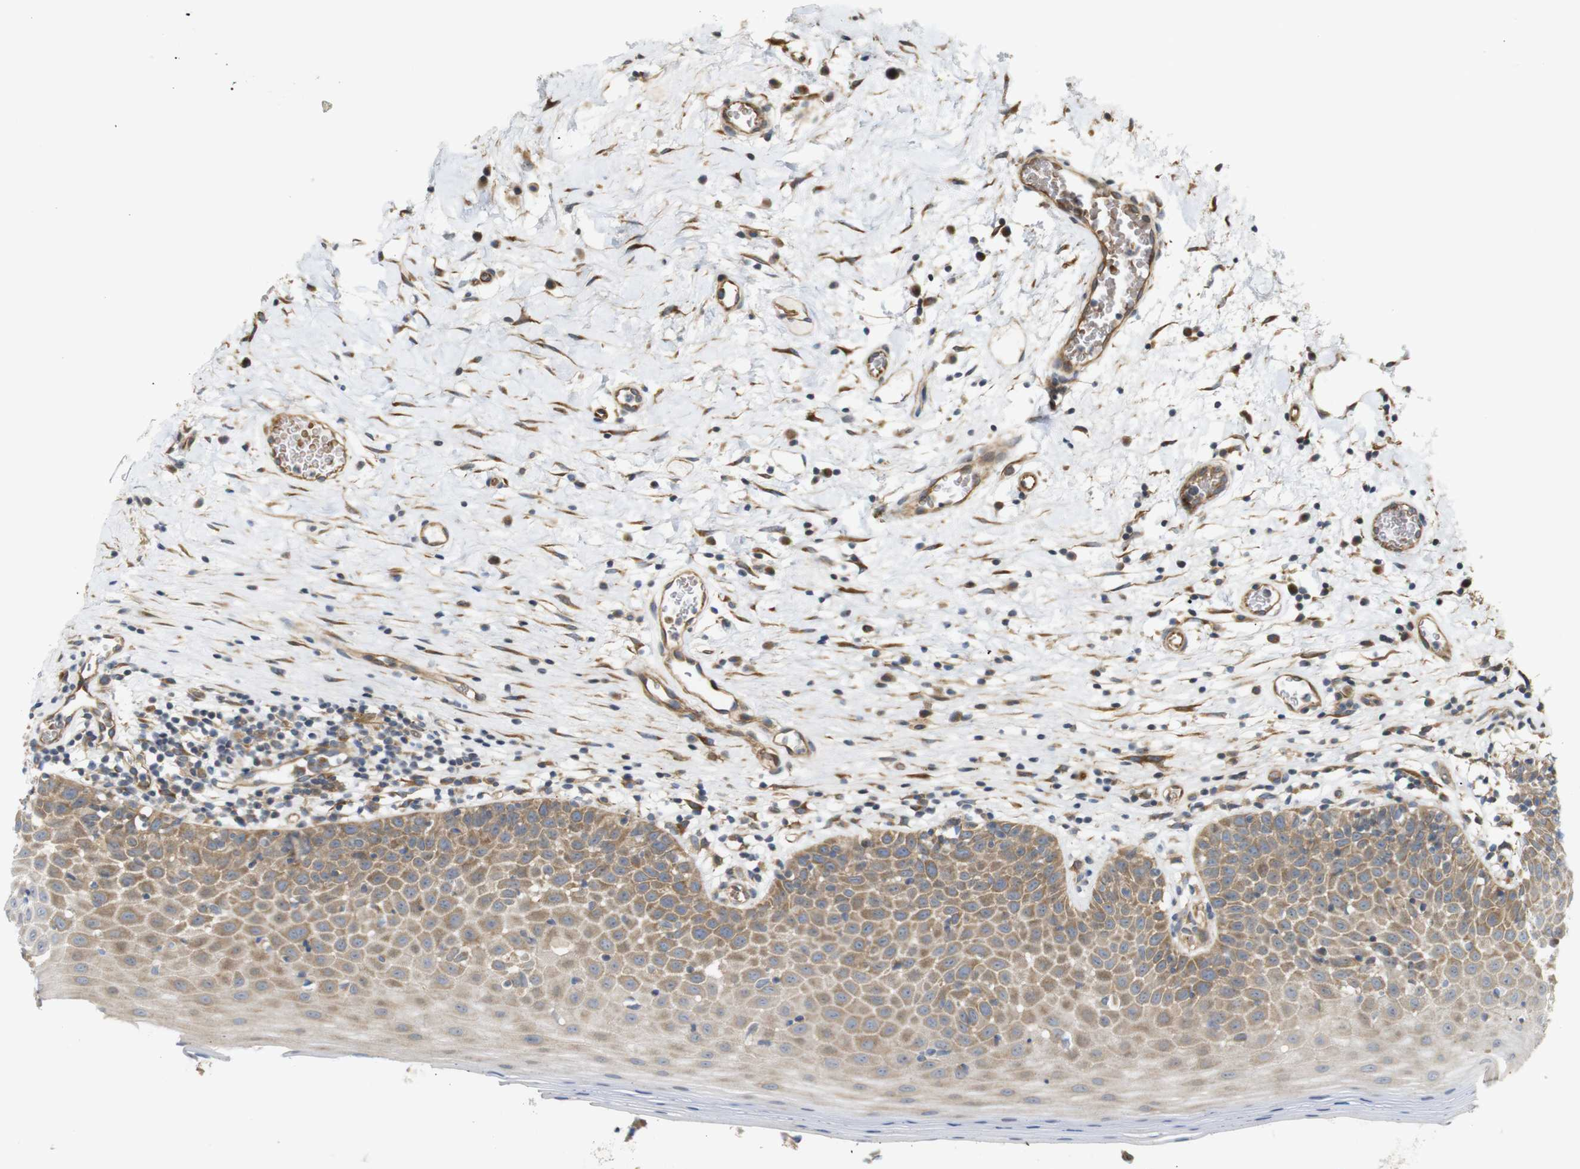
{"staining": {"intensity": "moderate", "quantity": ">75%", "location": "cytoplasmic/membranous"}, "tissue": "oral mucosa", "cell_type": "Squamous epithelial cells", "image_type": "normal", "snomed": [{"axis": "morphology", "description": "Normal tissue, NOS"}, {"axis": "topography", "description": "Skeletal muscle"}, {"axis": "topography", "description": "Oral tissue"}], "caption": "Squamous epithelial cells demonstrate medium levels of moderate cytoplasmic/membranous staining in approximately >75% of cells in benign human oral mucosa.", "gene": "RPTOR", "patient": {"sex": "male", "age": 58}}